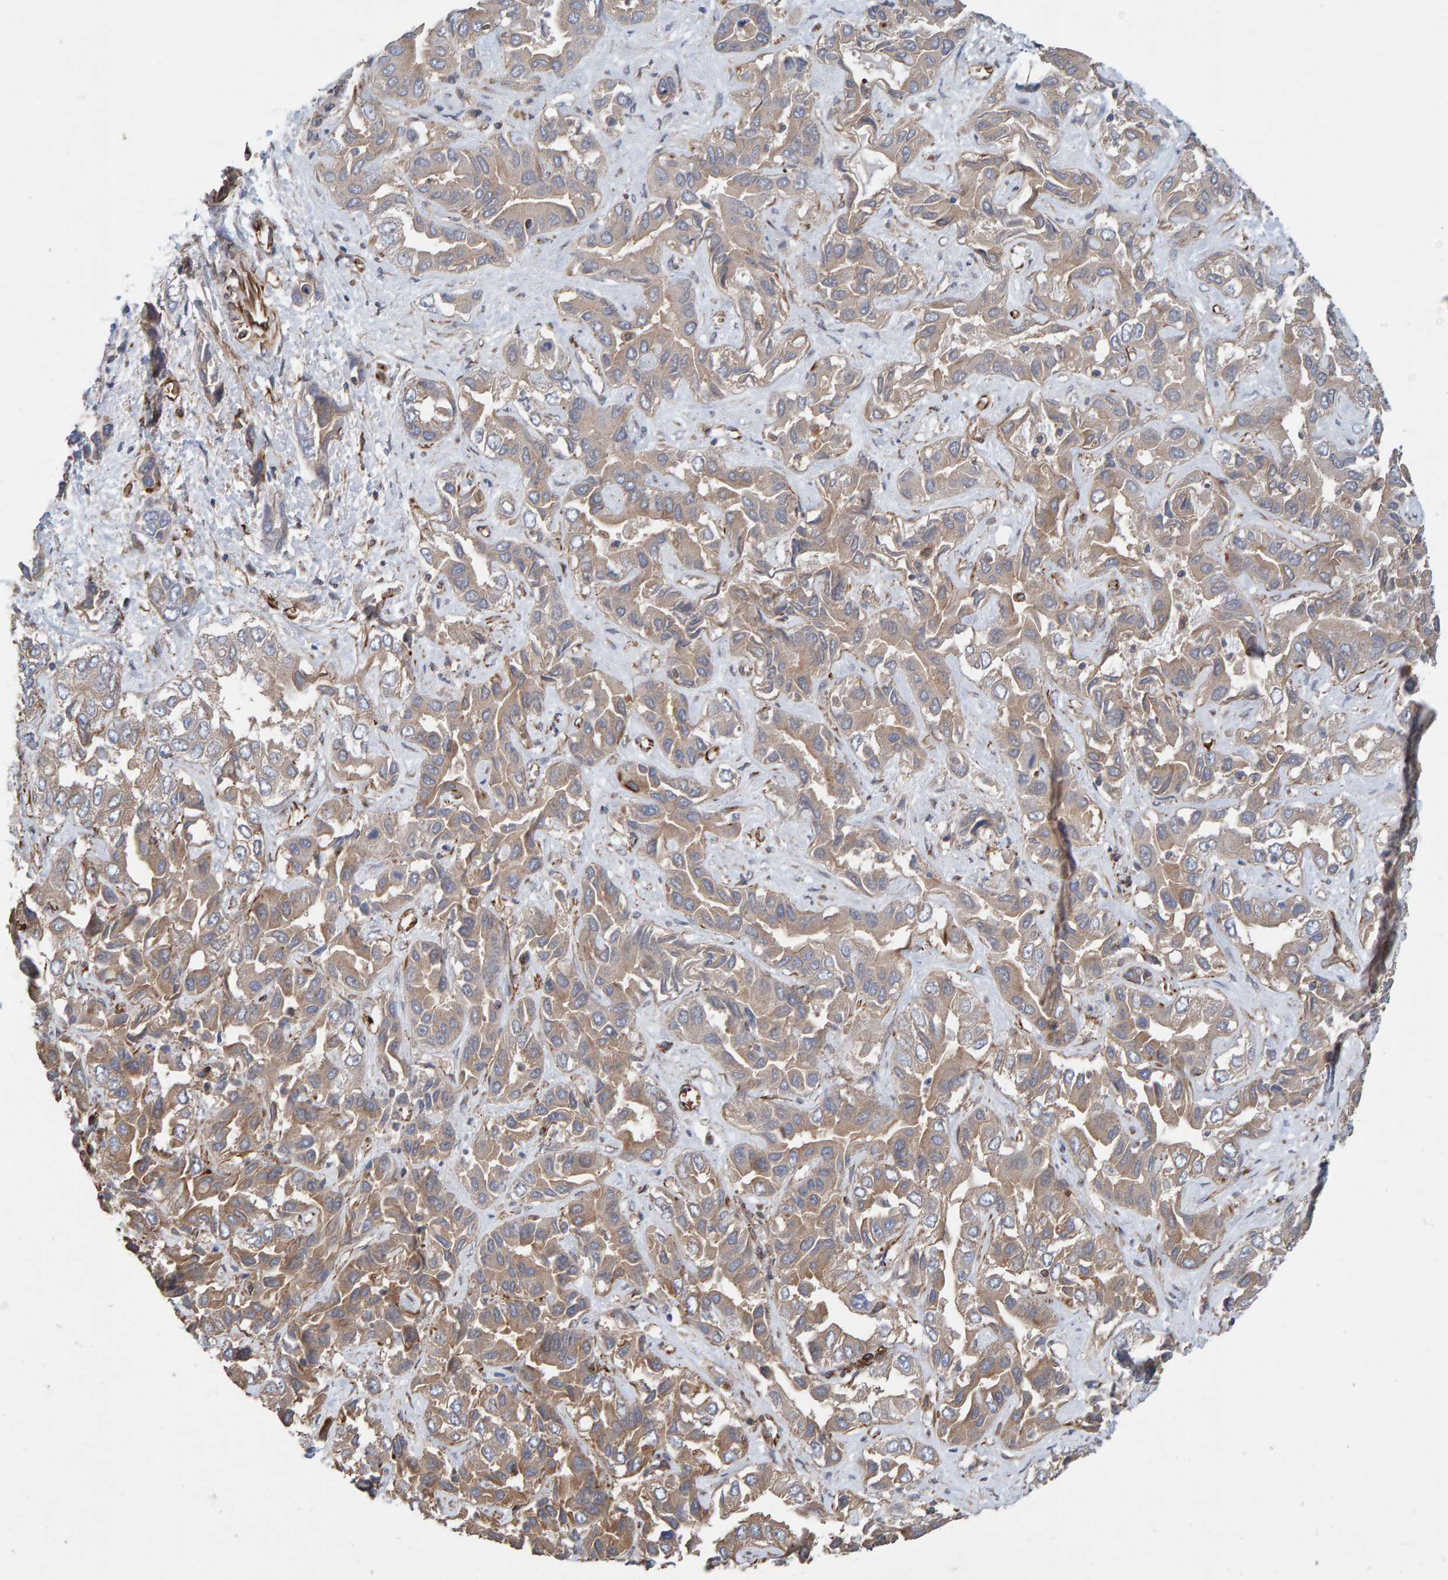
{"staining": {"intensity": "weak", "quantity": ">75%", "location": "cytoplasmic/membranous"}, "tissue": "liver cancer", "cell_type": "Tumor cells", "image_type": "cancer", "snomed": [{"axis": "morphology", "description": "Cholangiocarcinoma"}, {"axis": "topography", "description": "Liver"}], "caption": "Immunohistochemistry (IHC) (DAB) staining of human liver cancer (cholangiocarcinoma) demonstrates weak cytoplasmic/membranous protein expression in about >75% of tumor cells.", "gene": "ZNF347", "patient": {"sex": "female", "age": 52}}